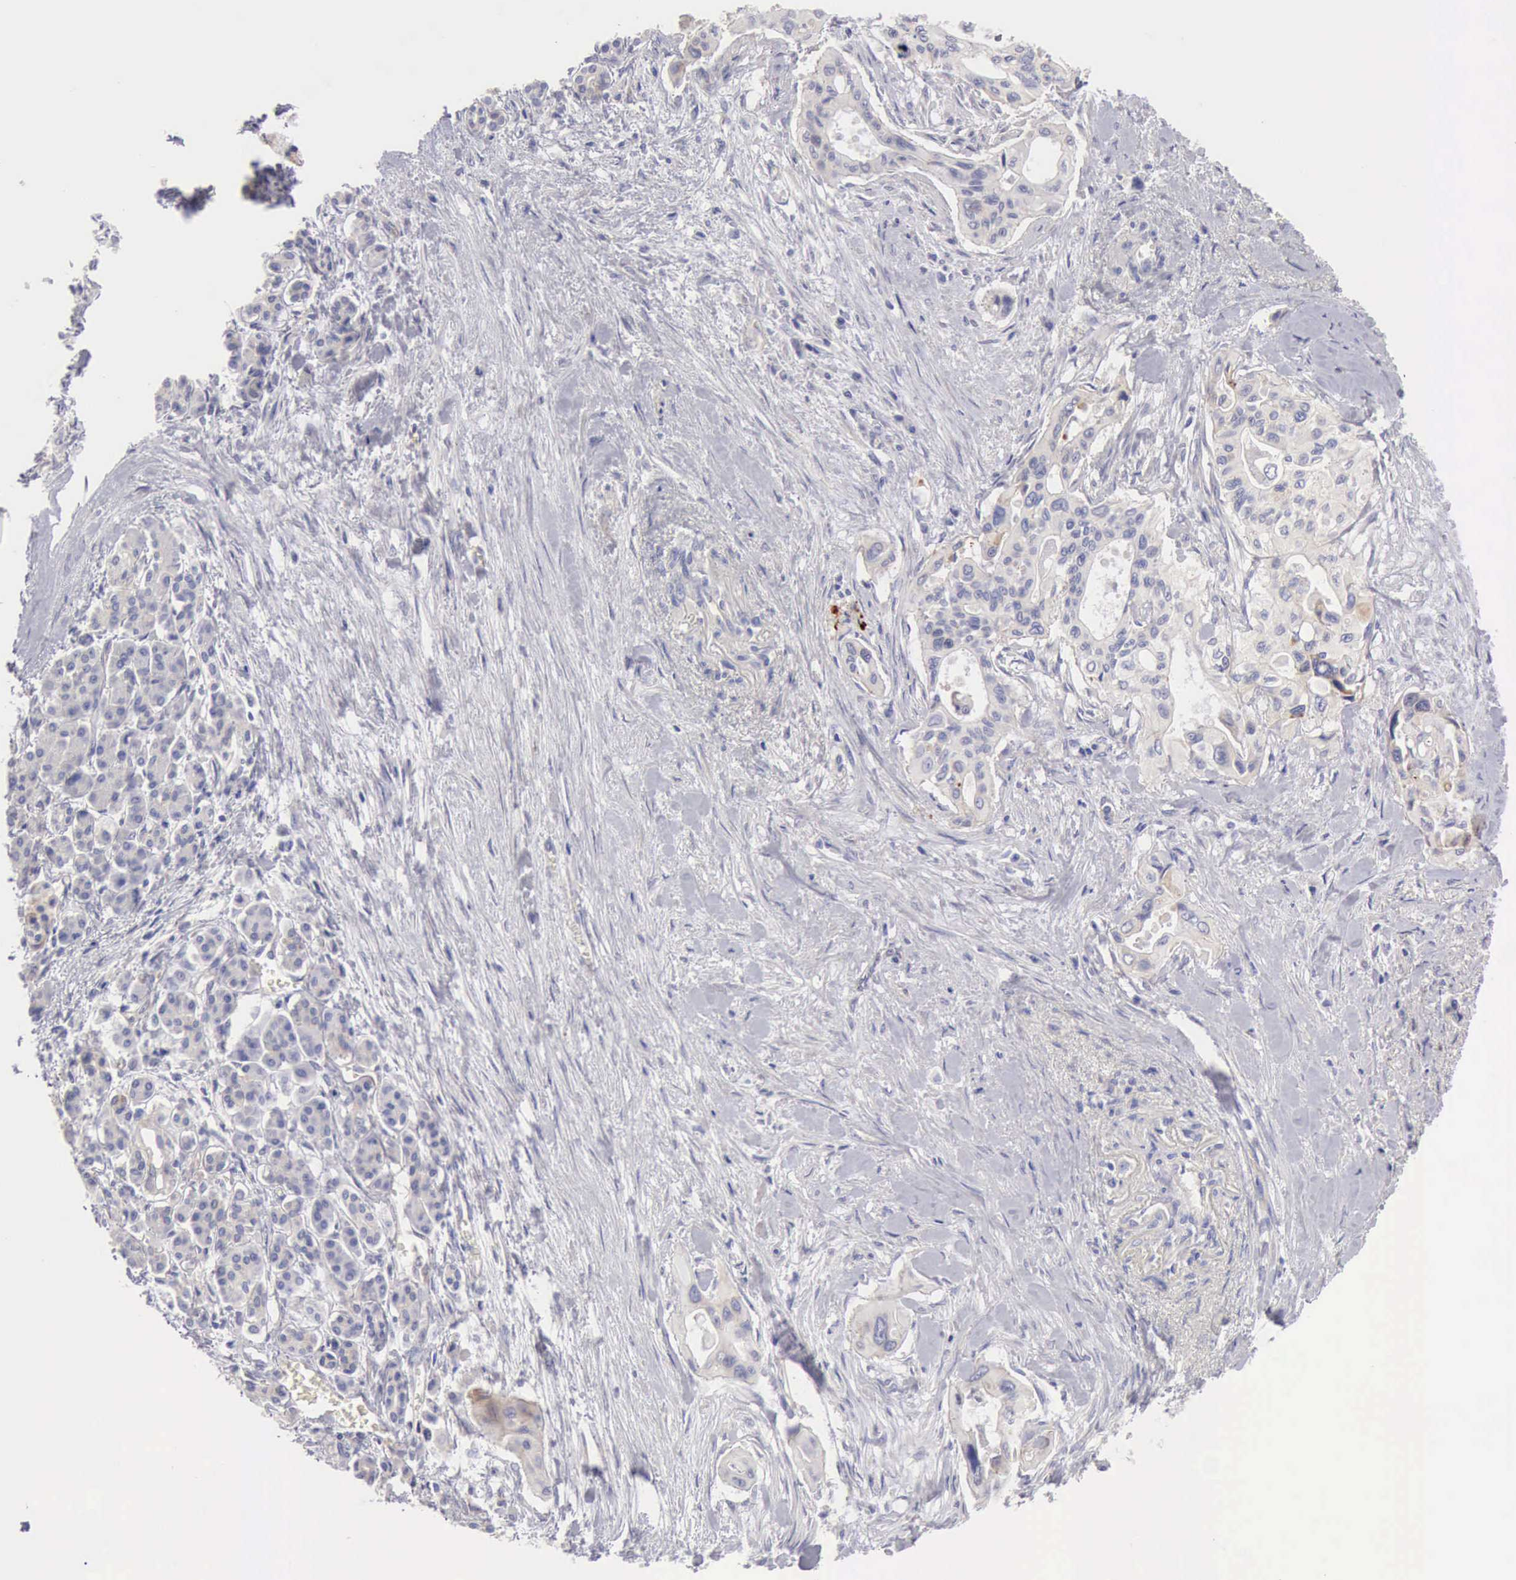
{"staining": {"intensity": "negative", "quantity": "none", "location": "none"}, "tissue": "pancreatic cancer", "cell_type": "Tumor cells", "image_type": "cancer", "snomed": [{"axis": "morphology", "description": "Adenocarcinoma, NOS"}, {"axis": "topography", "description": "Pancreas"}], "caption": "High magnification brightfield microscopy of pancreatic adenocarcinoma stained with DAB (3,3'-diaminobenzidine) (brown) and counterstained with hematoxylin (blue): tumor cells show no significant staining.", "gene": "APP", "patient": {"sex": "male", "age": 77}}